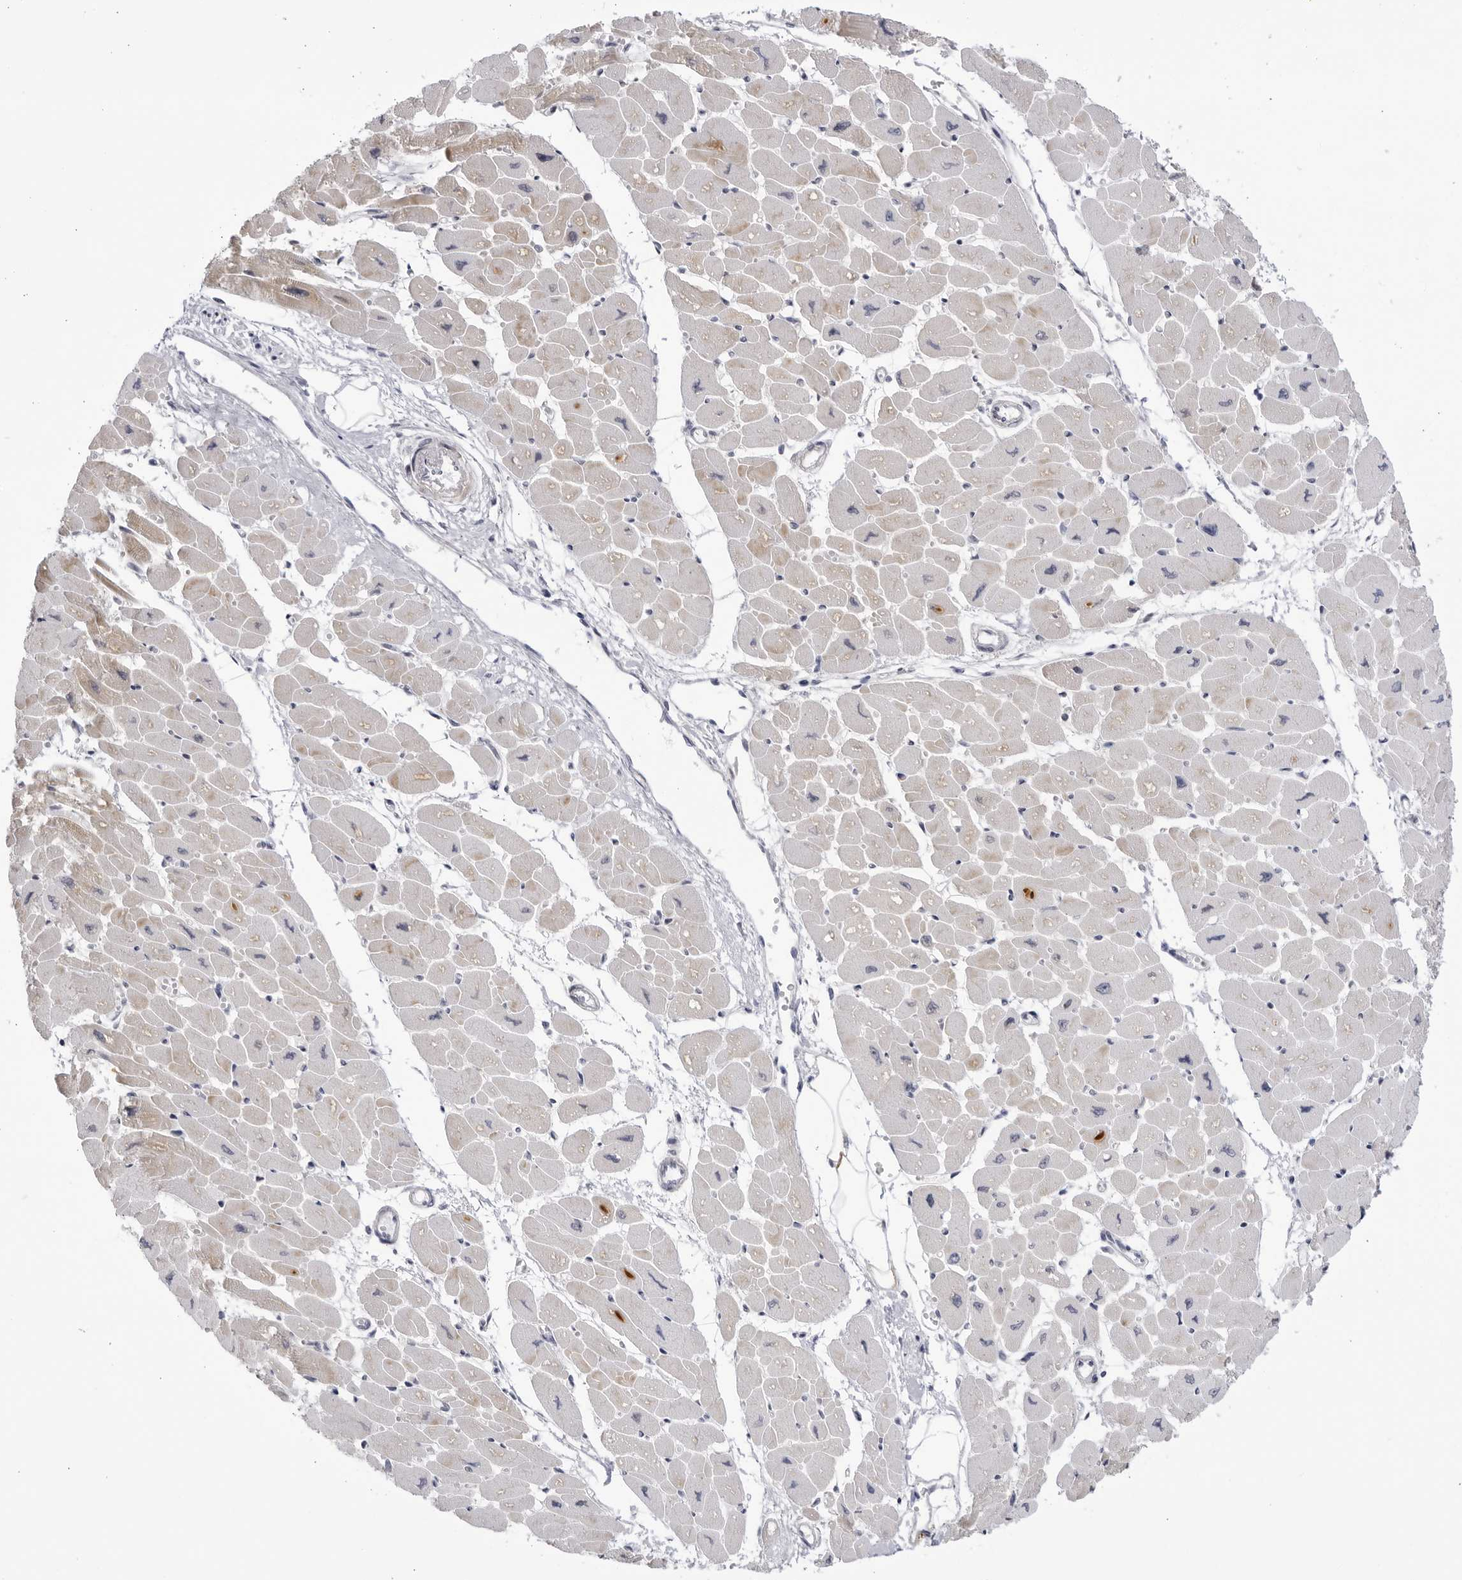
{"staining": {"intensity": "moderate", "quantity": "25%-75%", "location": "cytoplasmic/membranous"}, "tissue": "heart muscle", "cell_type": "Cardiomyocytes", "image_type": "normal", "snomed": [{"axis": "morphology", "description": "Normal tissue, NOS"}, {"axis": "topography", "description": "Heart"}], "caption": "Protein expression analysis of unremarkable heart muscle displays moderate cytoplasmic/membranous positivity in about 25%-75% of cardiomyocytes.", "gene": "CNBD1", "patient": {"sex": "female", "age": 54}}